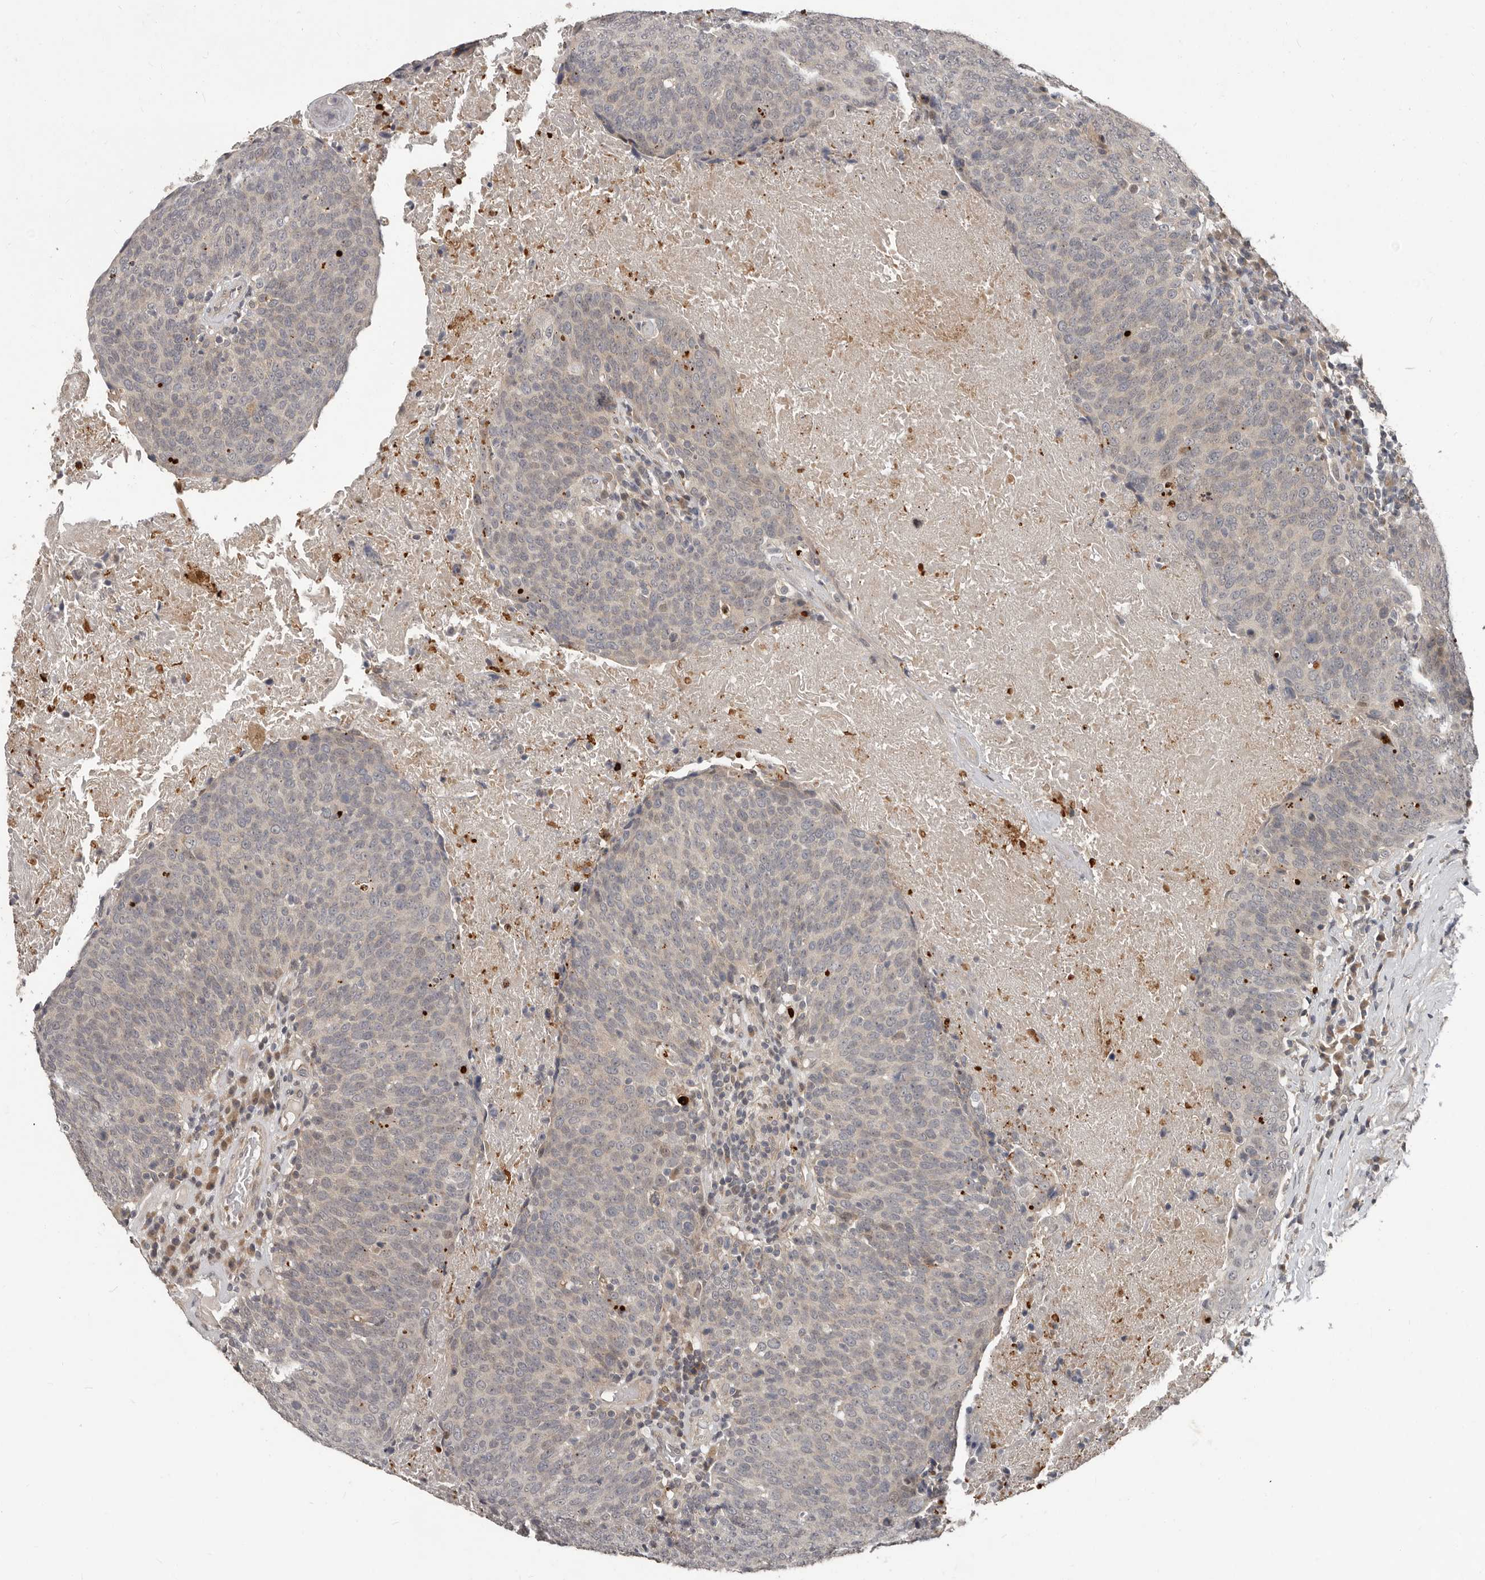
{"staining": {"intensity": "negative", "quantity": "none", "location": "none"}, "tissue": "head and neck cancer", "cell_type": "Tumor cells", "image_type": "cancer", "snomed": [{"axis": "morphology", "description": "Squamous cell carcinoma, NOS"}, {"axis": "morphology", "description": "Squamous cell carcinoma, metastatic, NOS"}, {"axis": "topography", "description": "Lymph node"}, {"axis": "topography", "description": "Head-Neck"}], "caption": "Immunohistochemistry of head and neck metastatic squamous cell carcinoma reveals no expression in tumor cells. (Stains: DAB (3,3'-diaminobenzidine) immunohistochemistry (IHC) with hematoxylin counter stain, Microscopy: brightfield microscopy at high magnification).", "gene": "APOL6", "patient": {"sex": "male", "age": 62}}